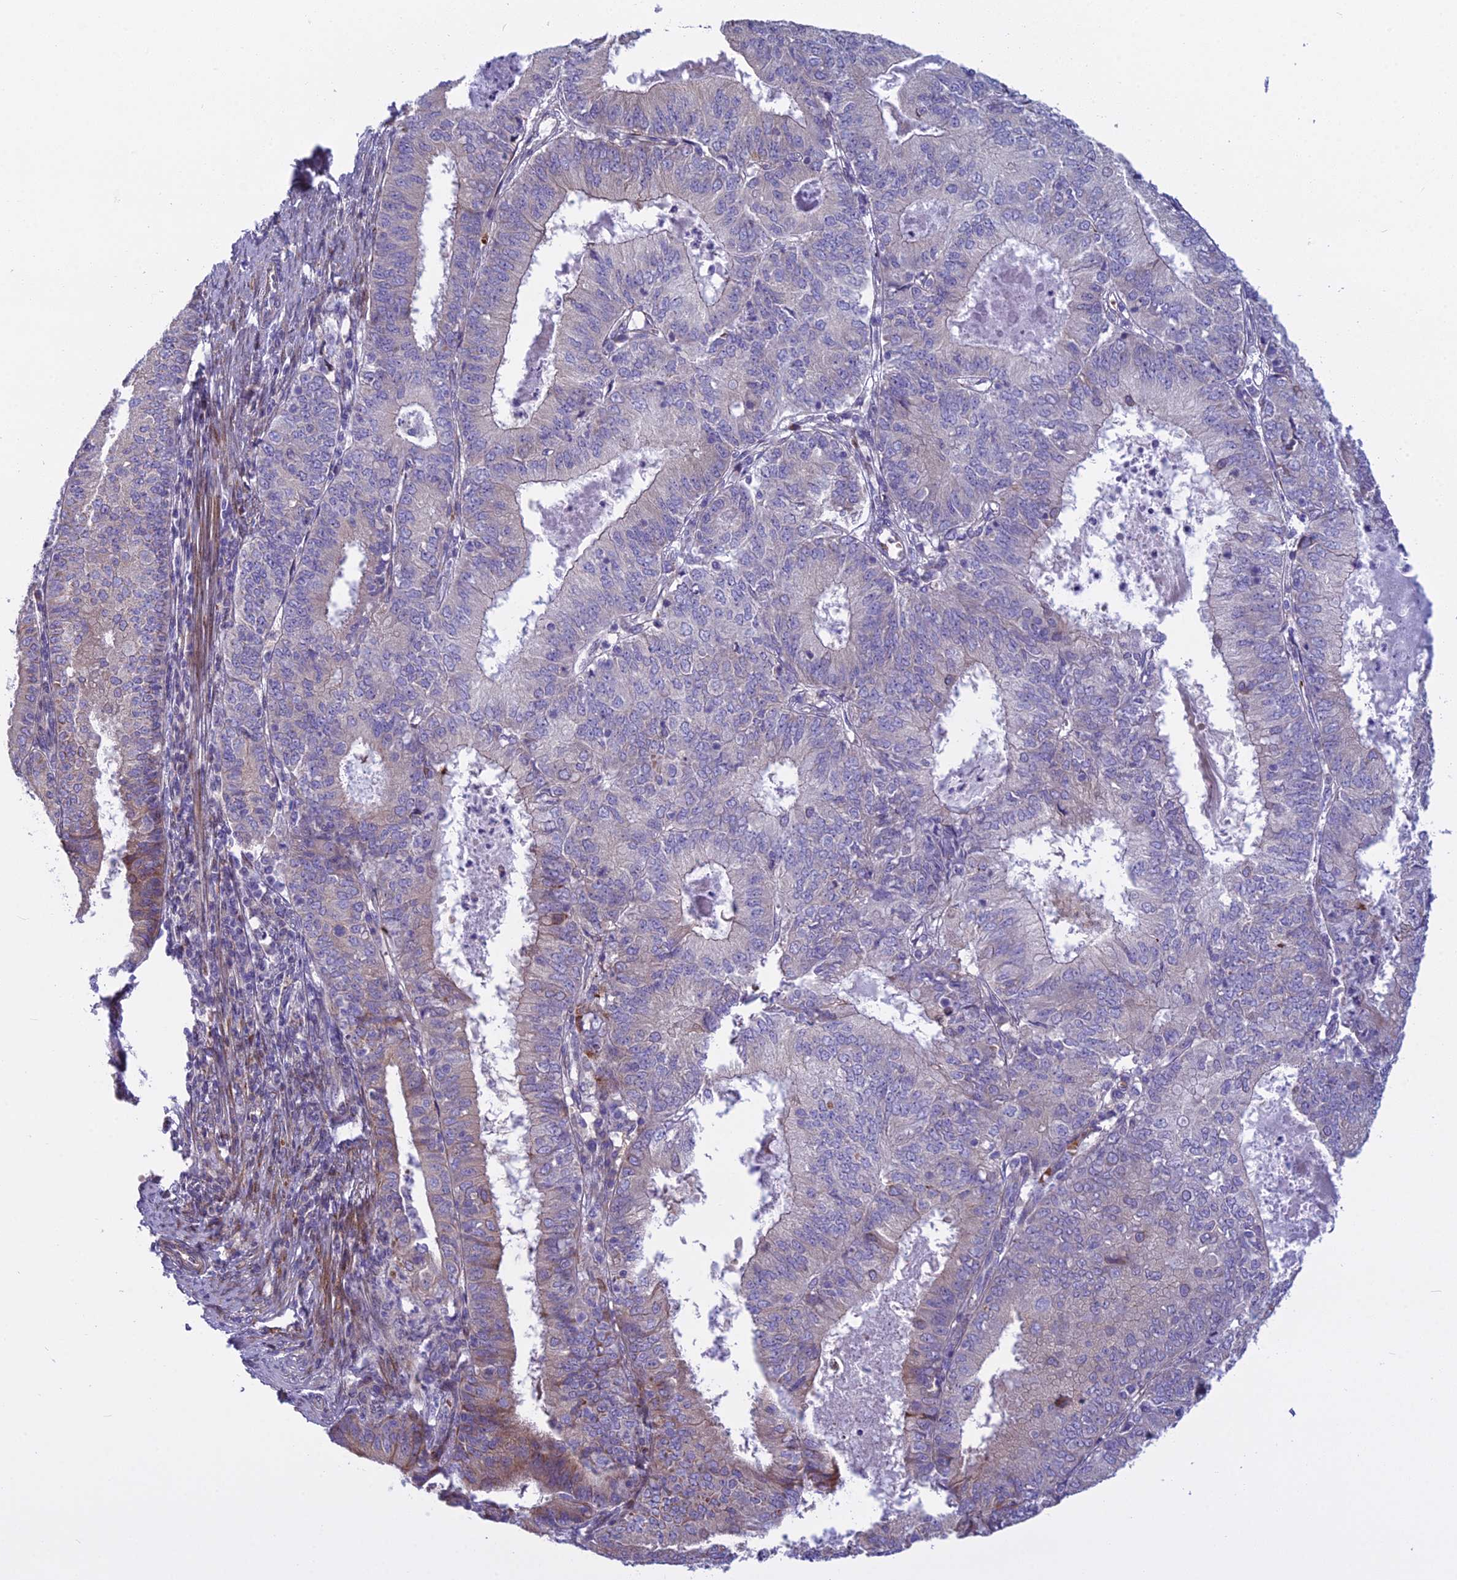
{"staining": {"intensity": "weak", "quantity": "<25%", "location": "cytoplasmic/membranous"}, "tissue": "endometrial cancer", "cell_type": "Tumor cells", "image_type": "cancer", "snomed": [{"axis": "morphology", "description": "Adenocarcinoma, NOS"}, {"axis": "topography", "description": "Endometrium"}], "caption": "The IHC photomicrograph has no significant staining in tumor cells of endometrial cancer tissue. (DAB immunohistochemistry visualized using brightfield microscopy, high magnification).", "gene": "PCDHB14", "patient": {"sex": "female", "age": 57}}